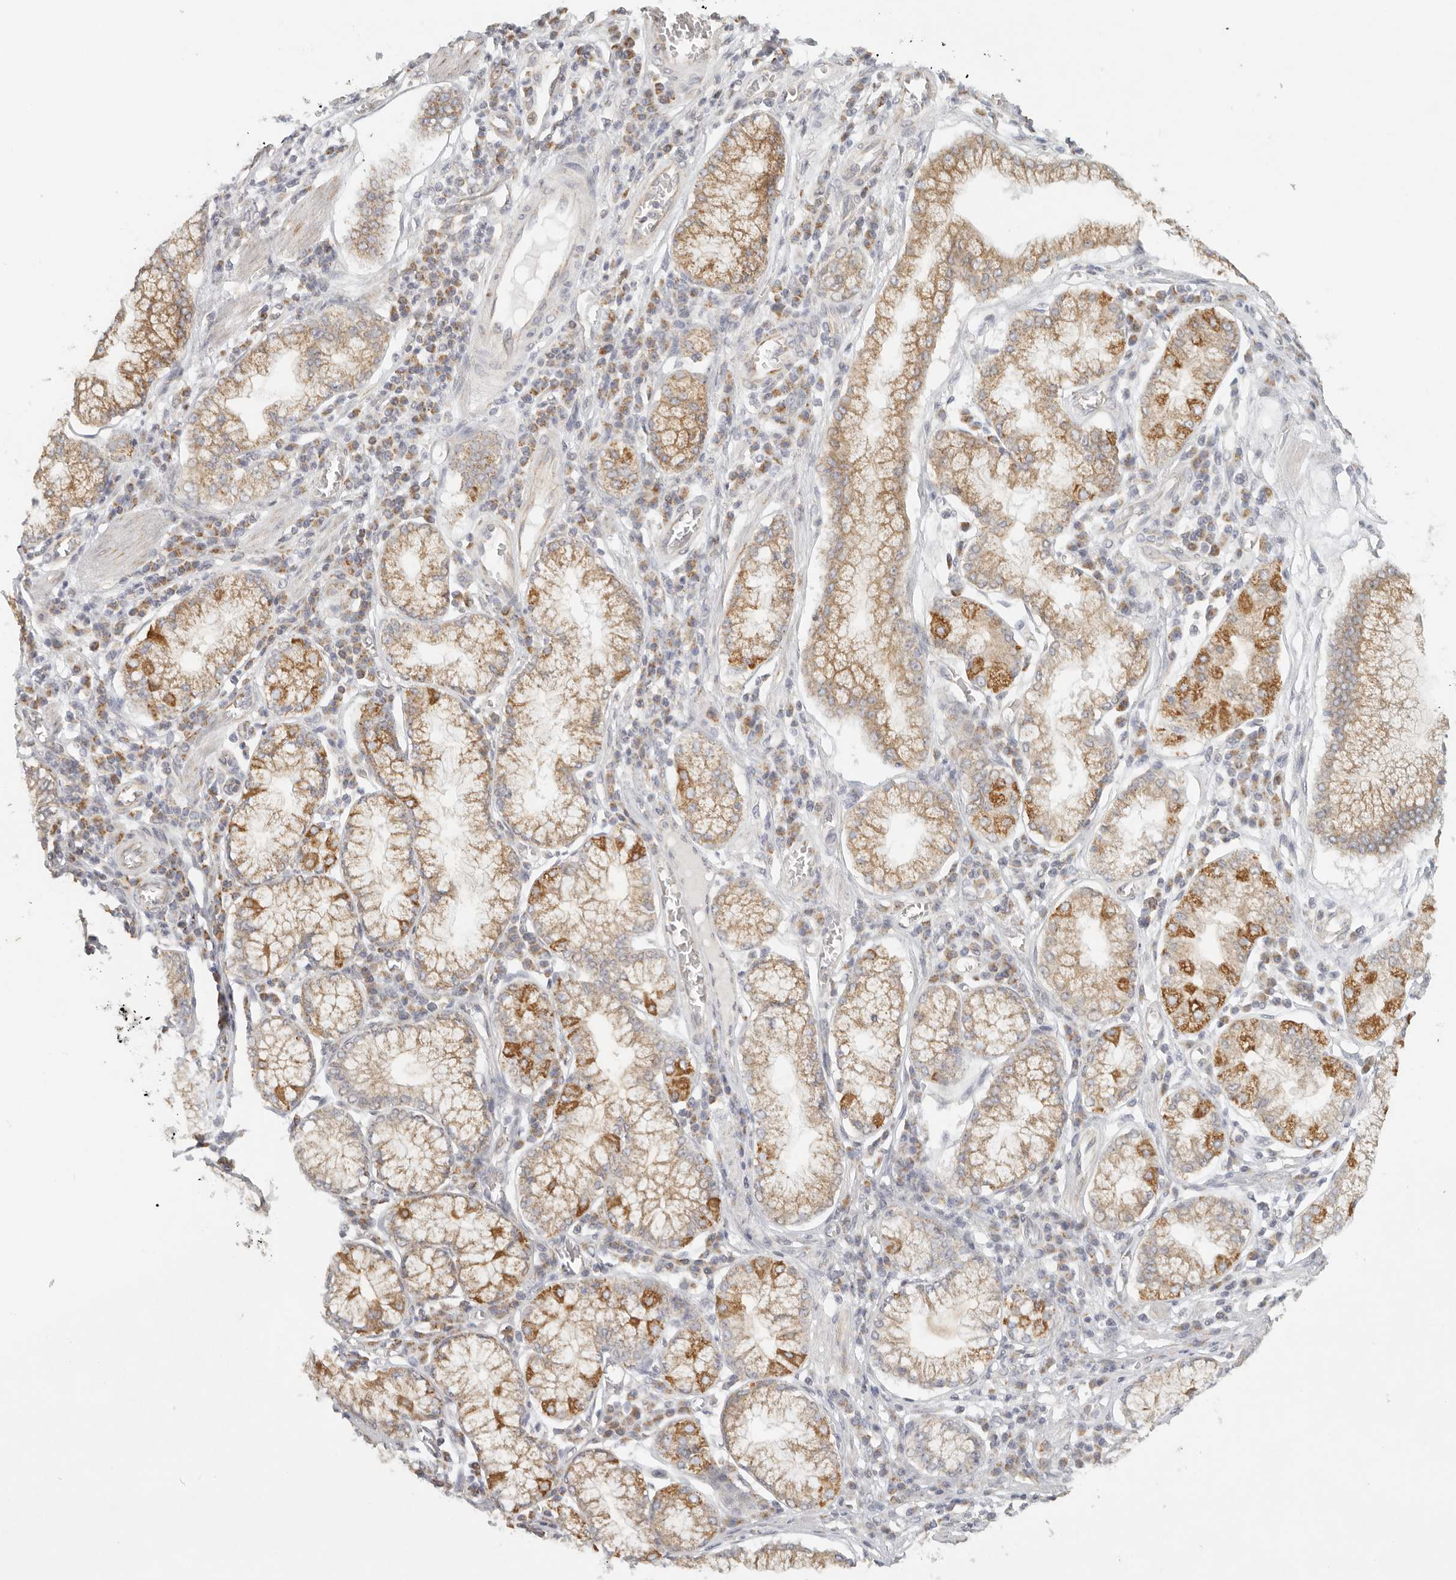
{"staining": {"intensity": "moderate", "quantity": ">75%", "location": "cytoplasmic/membranous"}, "tissue": "stomach cancer", "cell_type": "Tumor cells", "image_type": "cancer", "snomed": [{"axis": "morphology", "description": "Adenocarcinoma, NOS"}, {"axis": "topography", "description": "Stomach"}], "caption": "Immunohistochemical staining of human stomach adenocarcinoma exhibits moderate cytoplasmic/membranous protein expression in approximately >75% of tumor cells.", "gene": "KDF1", "patient": {"sex": "male", "age": 59}}